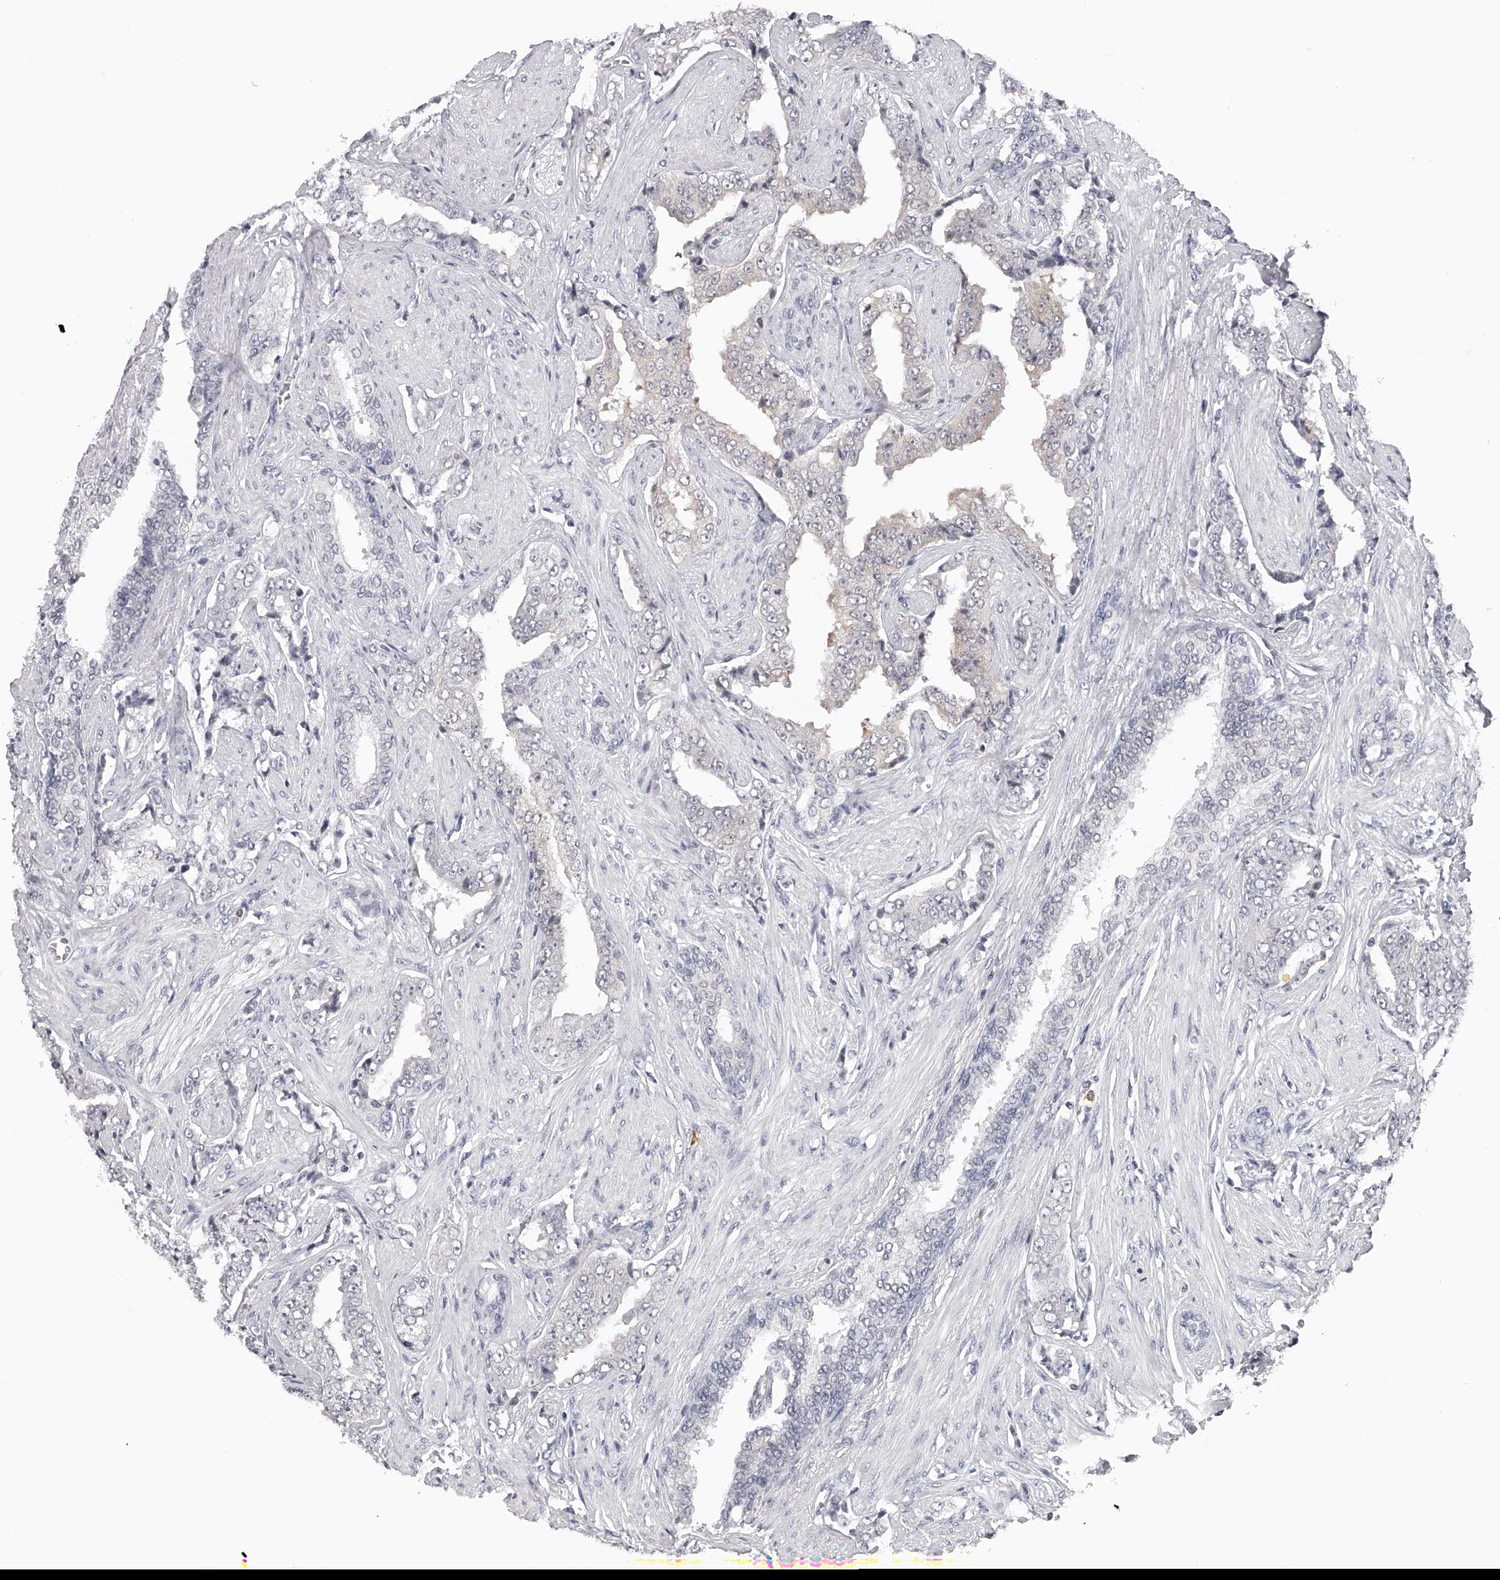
{"staining": {"intensity": "negative", "quantity": "none", "location": "none"}, "tissue": "prostate cancer", "cell_type": "Tumor cells", "image_type": "cancer", "snomed": [{"axis": "morphology", "description": "Adenocarcinoma, High grade"}, {"axis": "topography", "description": "Prostate"}], "caption": "Immunohistochemical staining of prostate high-grade adenocarcinoma reveals no significant expression in tumor cells.", "gene": "SEC11C", "patient": {"sex": "male", "age": 71}}